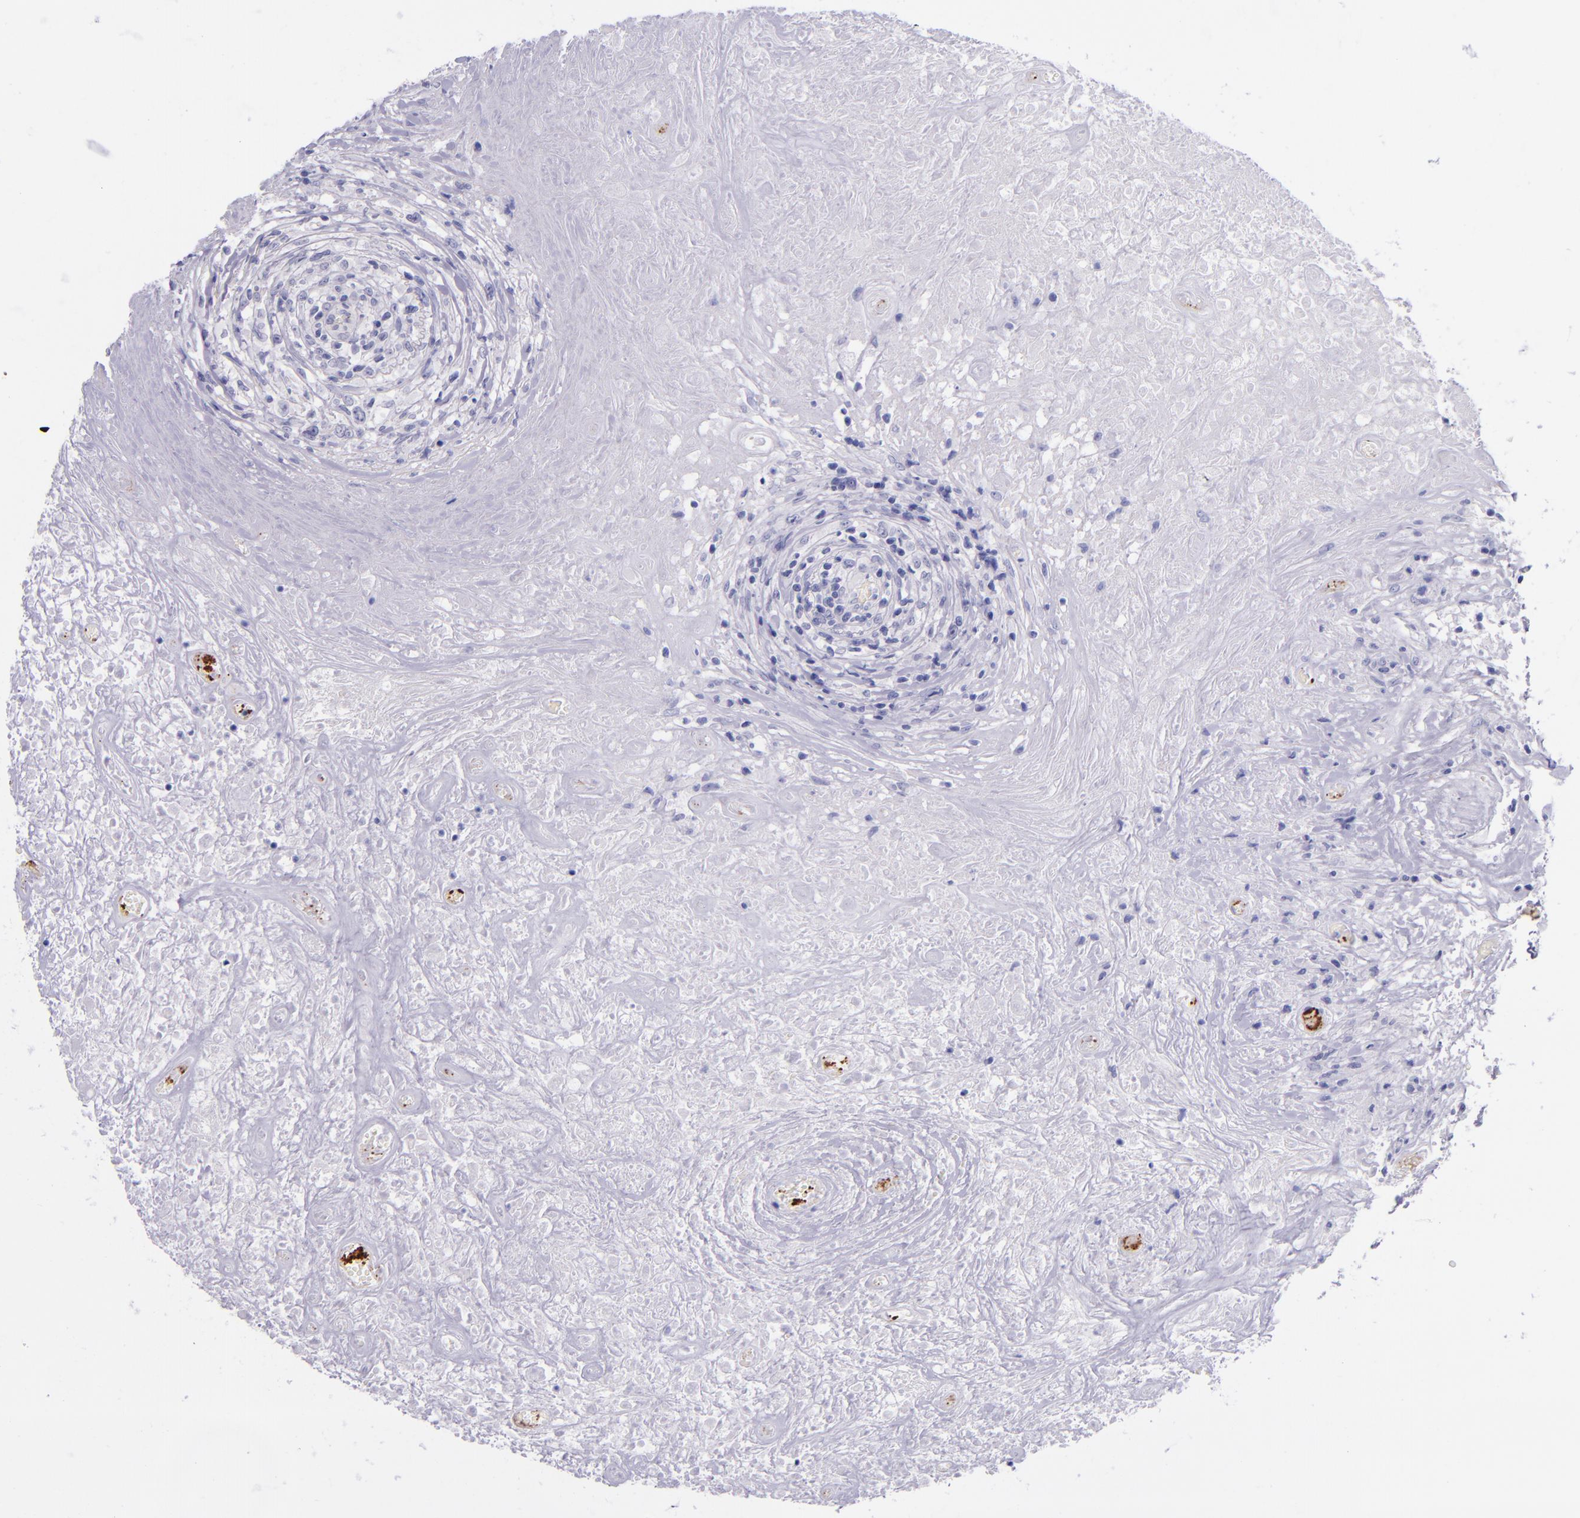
{"staining": {"intensity": "negative", "quantity": "none", "location": "none"}, "tissue": "lymphoma", "cell_type": "Tumor cells", "image_type": "cancer", "snomed": [{"axis": "morphology", "description": "Hodgkin's disease, NOS"}, {"axis": "topography", "description": "Lymph node"}], "caption": "The micrograph demonstrates no staining of tumor cells in lymphoma.", "gene": "SELE", "patient": {"sex": "male", "age": 46}}